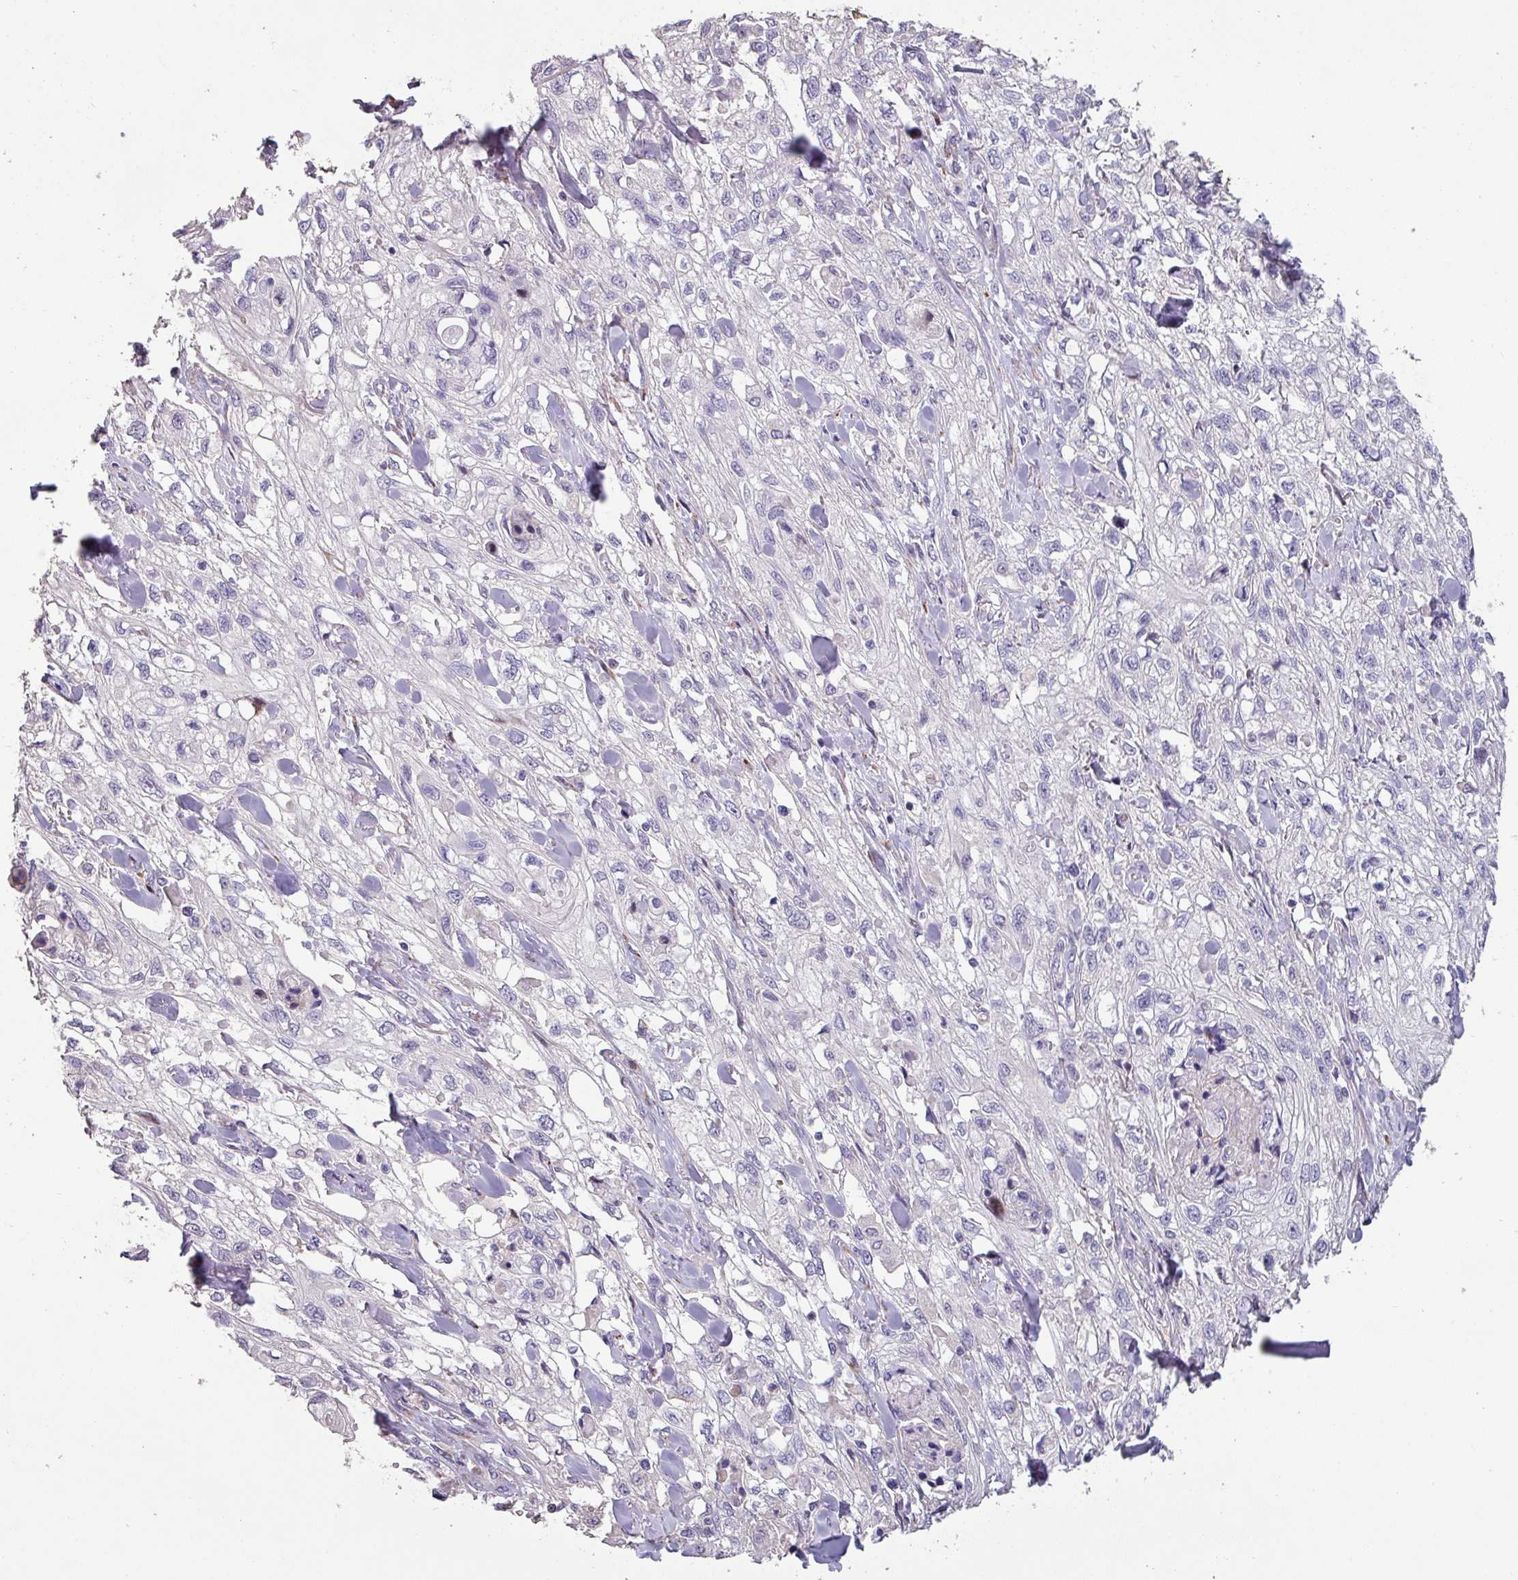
{"staining": {"intensity": "negative", "quantity": "none", "location": "none"}, "tissue": "skin cancer", "cell_type": "Tumor cells", "image_type": "cancer", "snomed": [{"axis": "morphology", "description": "Squamous cell carcinoma, NOS"}, {"axis": "topography", "description": "Skin"}, {"axis": "topography", "description": "Vulva"}], "caption": "Tumor cells are negative for brown protein staining in squamous cell carcinoma (skin). (DAB immunohistochemistry with hematoxylin counter stain).", "gene": "KLHL3", "patient": {"sex": "female", "age": 86}}